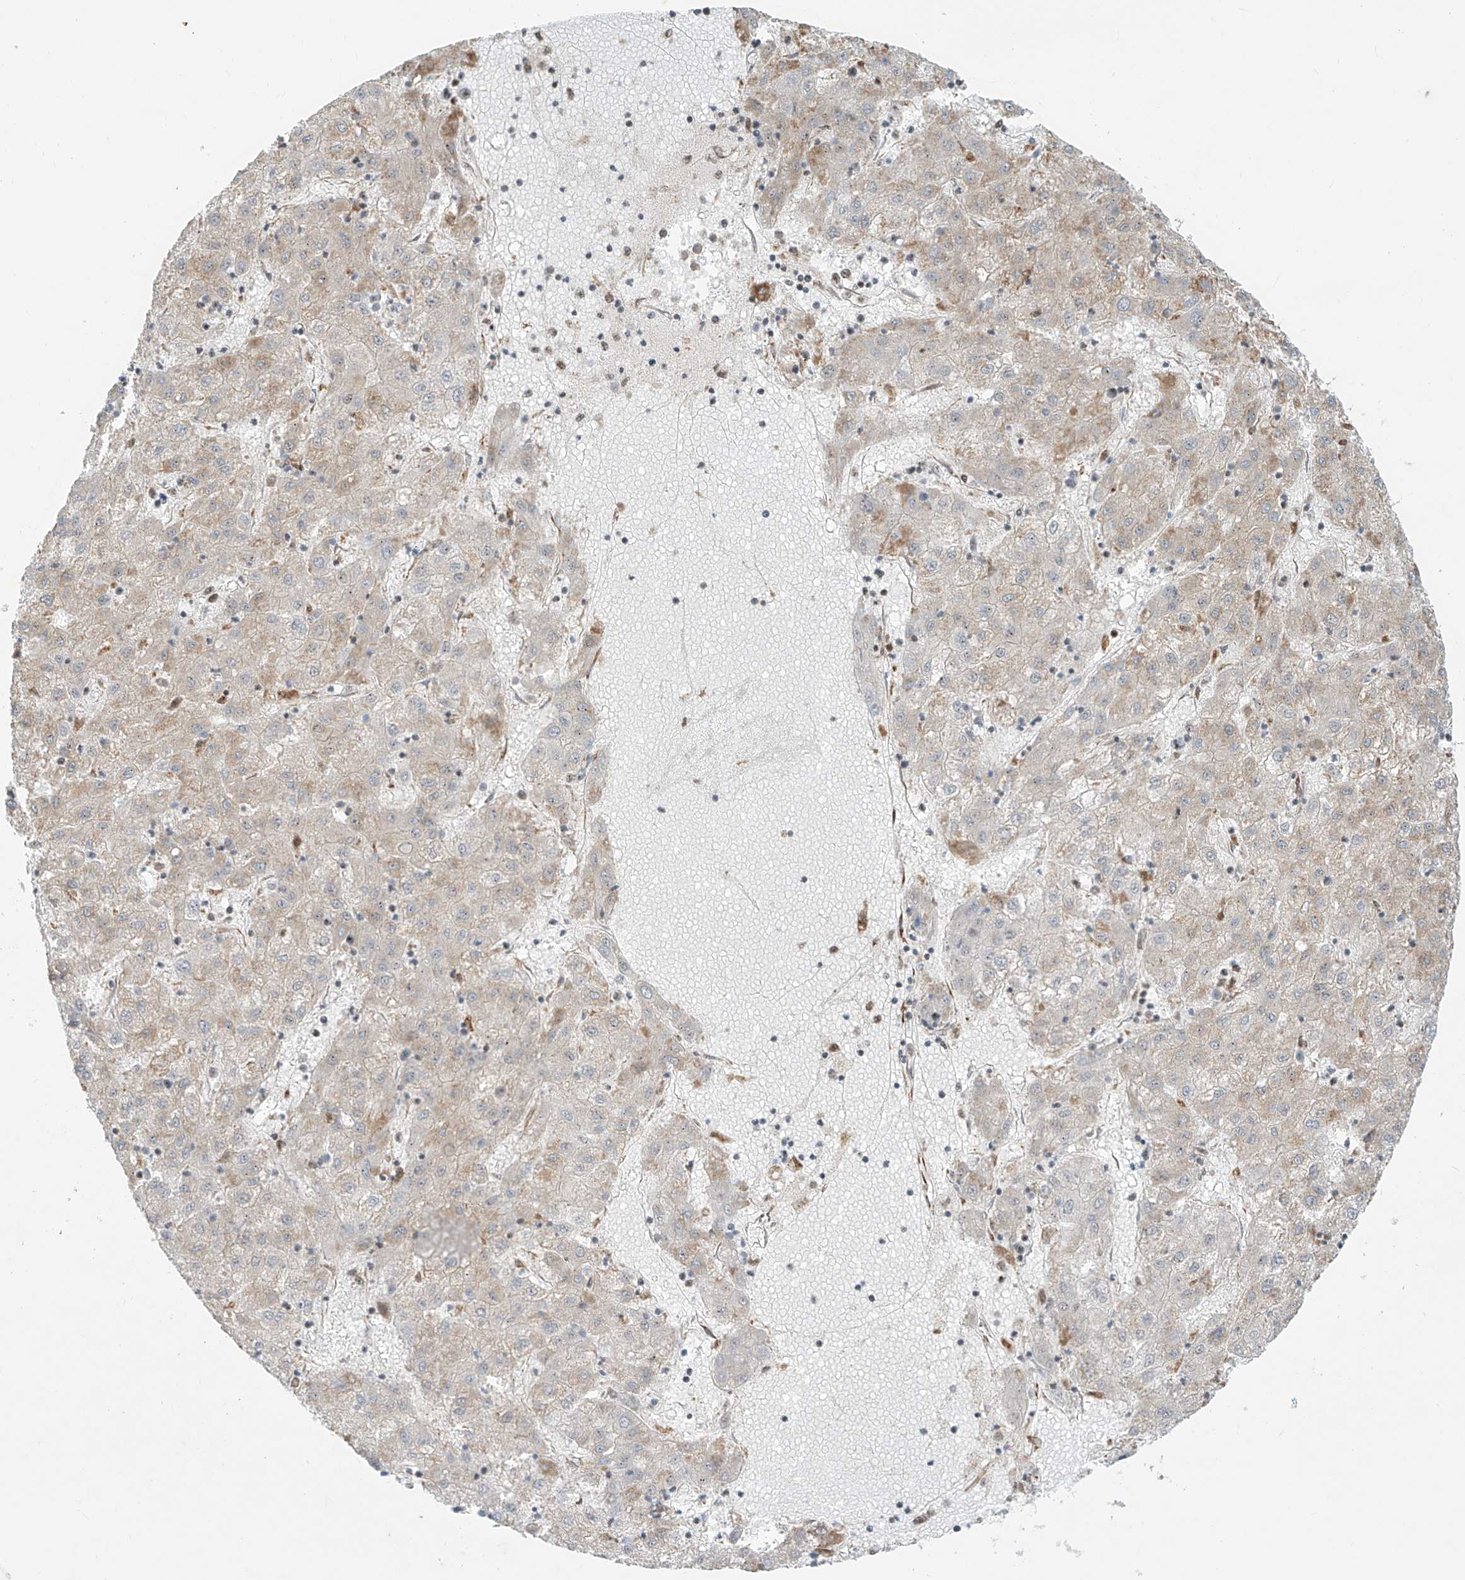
{"staining": {"intensity": "weak", "quantity": "<25%", "location": "cytoplasmic/membranous"}, "tissue": "liver cancer", "cell_type": "Tumor cells", "image_type": "cancer", "snomed": [{"axis": "morphology", "description": "Carcinoma, Hepatocellular, NOS"}, {"axis": "topography", "description": "Liver"}], "caption": "An IHC micrograph of hepatocellular carcinoma (liver) is shown. There is no staining in tumor cells of hepatocellular carcinoma (liver).", "gene": "ZBTB8A", "patient": {"sex": "male", "age": 72}}